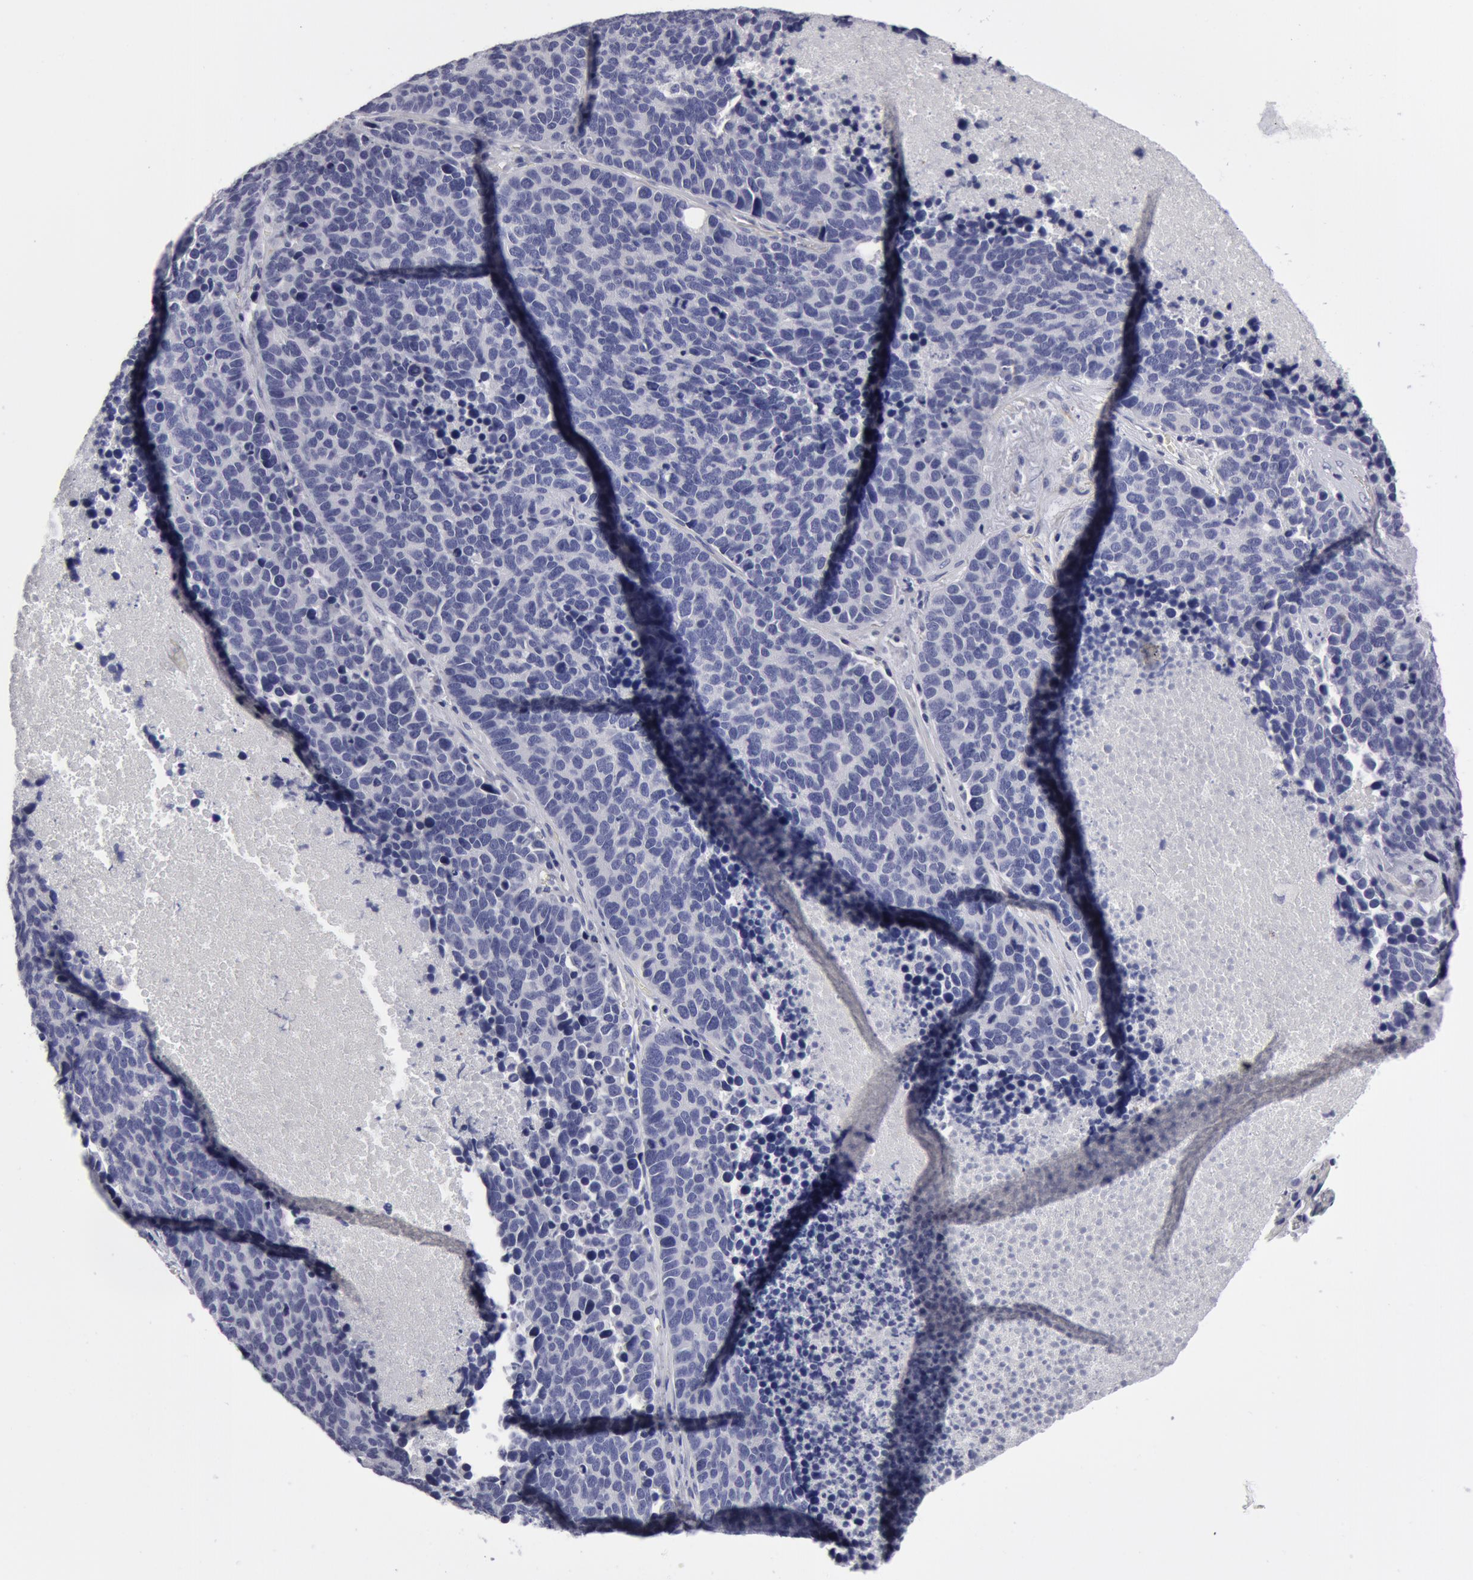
{"staining": {"intensity": "negative", "quantity": "none", "location": "none"}, "tissue": "lung cancer", "cell_type": "Tumor cells", "image_type": "cancer", "snomed": [{"axis": "morphology", "description": "Neoplasm, malignant, NOS"}, {"axis": "topography", "description": "Lung"}], "caption": "High power microscopy image of an immunohistochemistry (IHC) micrograph of lung neoplasm (malignant), revealing no significant staining in tumor cells. (DAB immunohistochemistry visualized using brightfield microscopy, high magnification).", "gene": "SMC1B", "patient": {"sex": "female", "age": 75}}